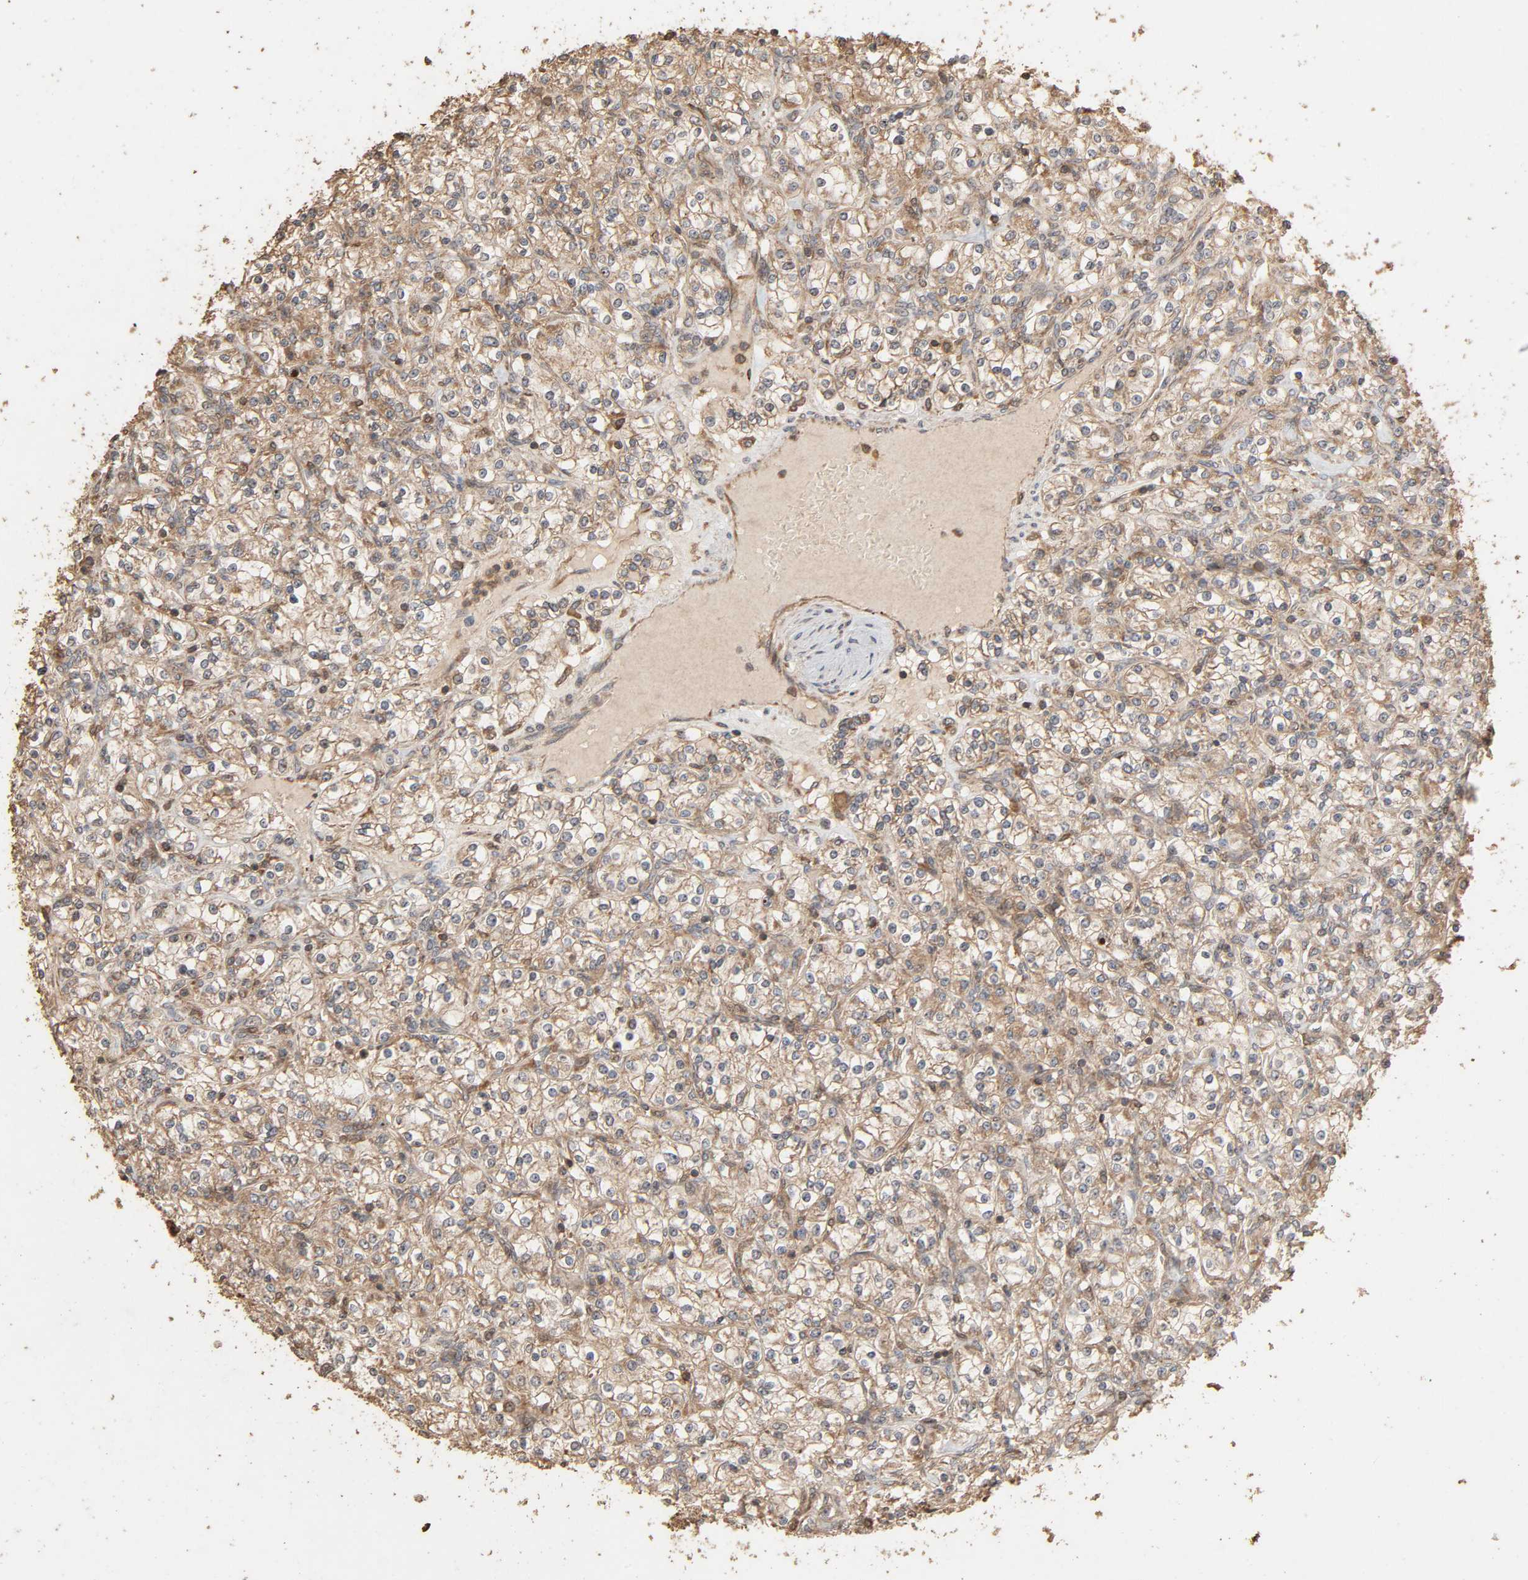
{"staining": {"intensity": "moderate", "quantity": "25%-75%", "location": "cytoplasmic/membranous"}, "tissue": "renal cancer", "cell_type": "Tumor cells", "image_type": "cancer", "snomed": [{"axis": "morphology", "description": "Adenocarcinoma, NOS"}, {"axis": "topography", "description": "Kidney"}], "caption": "This is a photomicrograph of immunohistochemistry staining of renal cancer, which shows moderate positivity in the cytoplasmic/membranous of tumor cells.", "gene": "RPS6KA6", "patient": {"sex": "male", "age": 77}}